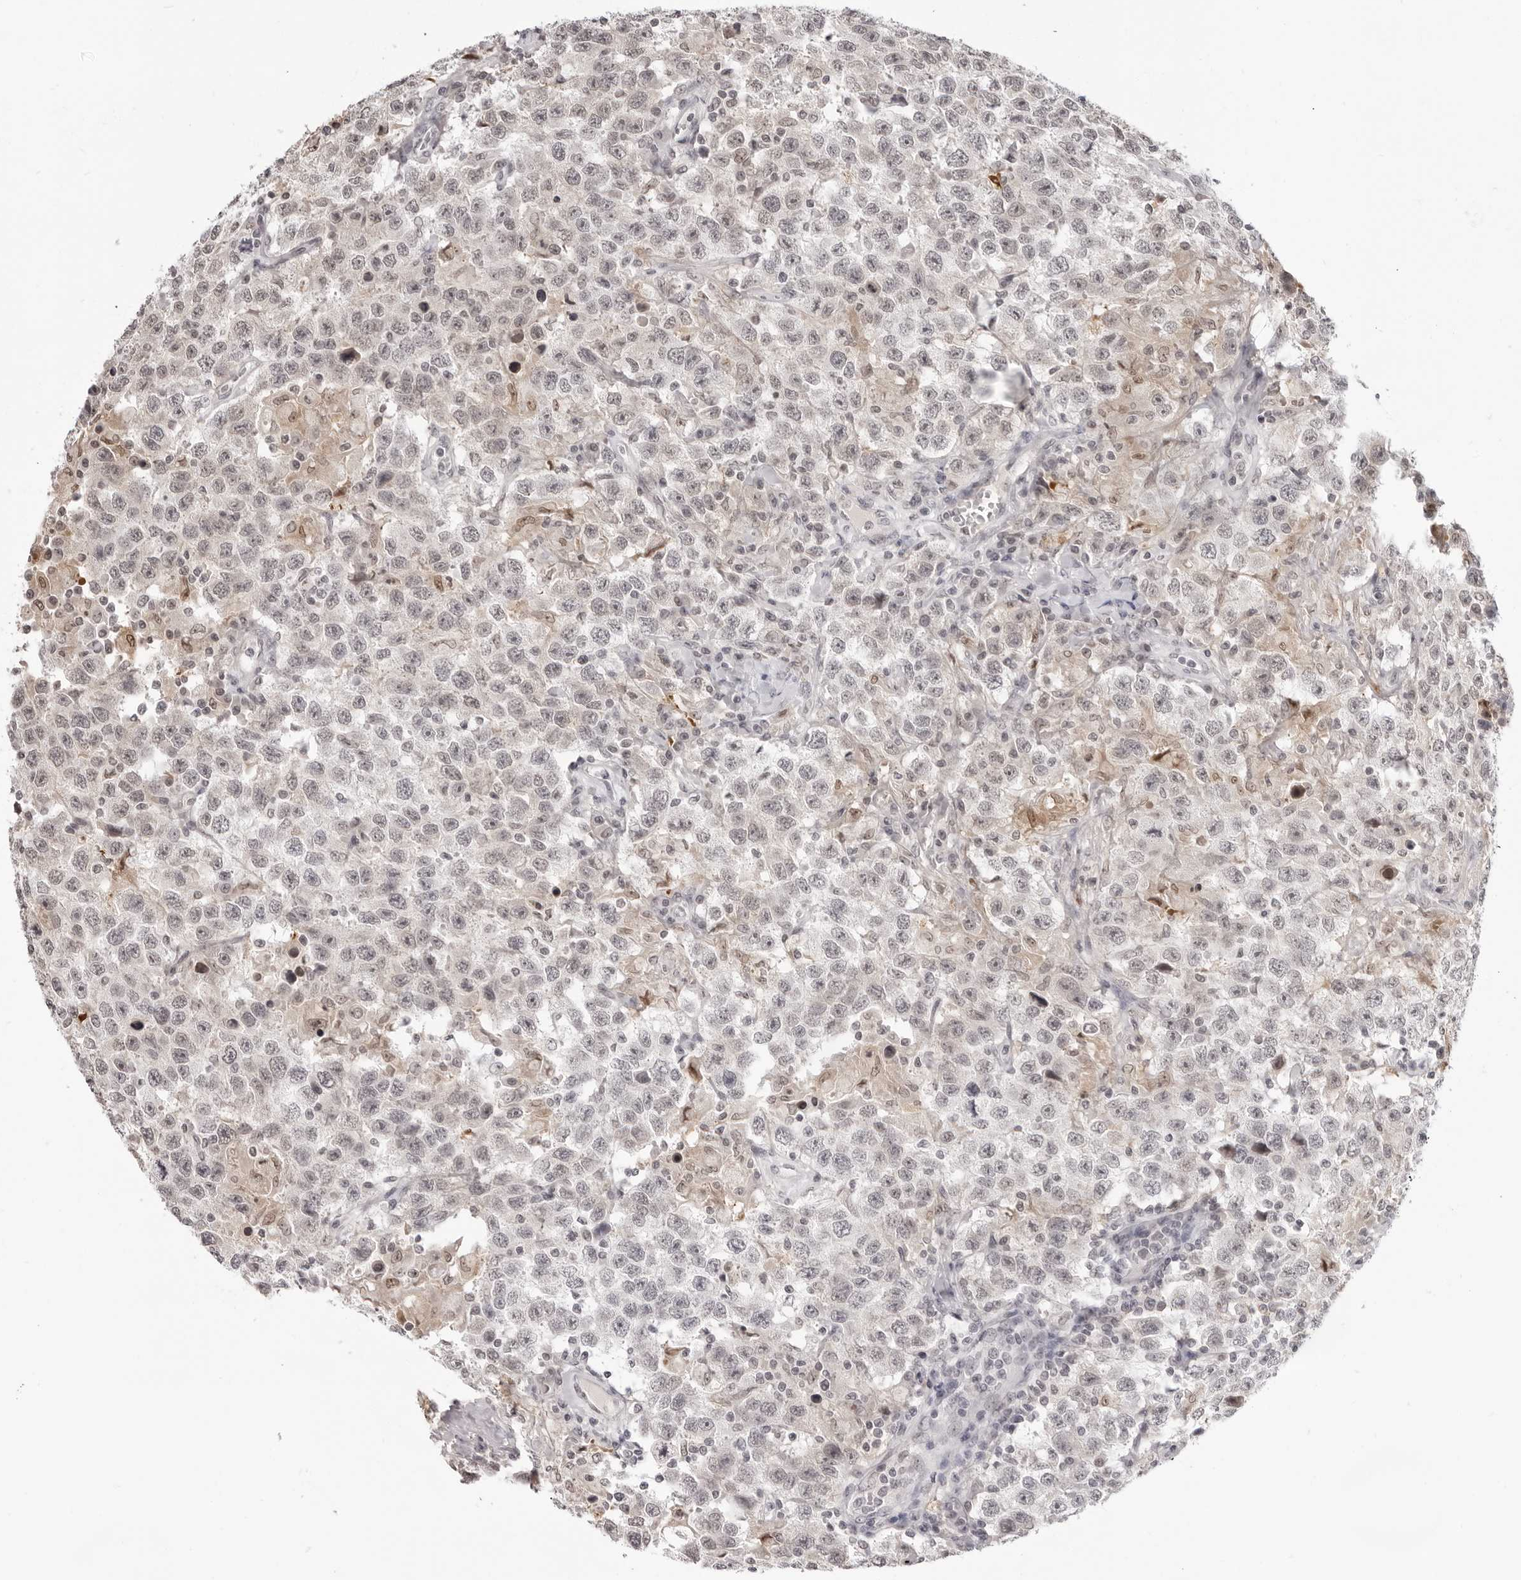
{"staining": {"intensity": "negative", "quantity": "none", "location": "none"}, "tissue": "testis cancer", "cell_type": "Tumor cells", "image_type": "cancer", "snomed": [{"axis": "morphology", "description": "Seminoma, NOS"}, {"axis": "topography", "description": "Testis"}], "caption": "IHC image of seminoma (testis) stained for a protein (brown), which shows no staining in tumor cells.", "gene": "SRGAP2", "patient": {"sex": "male", "age": 41}}